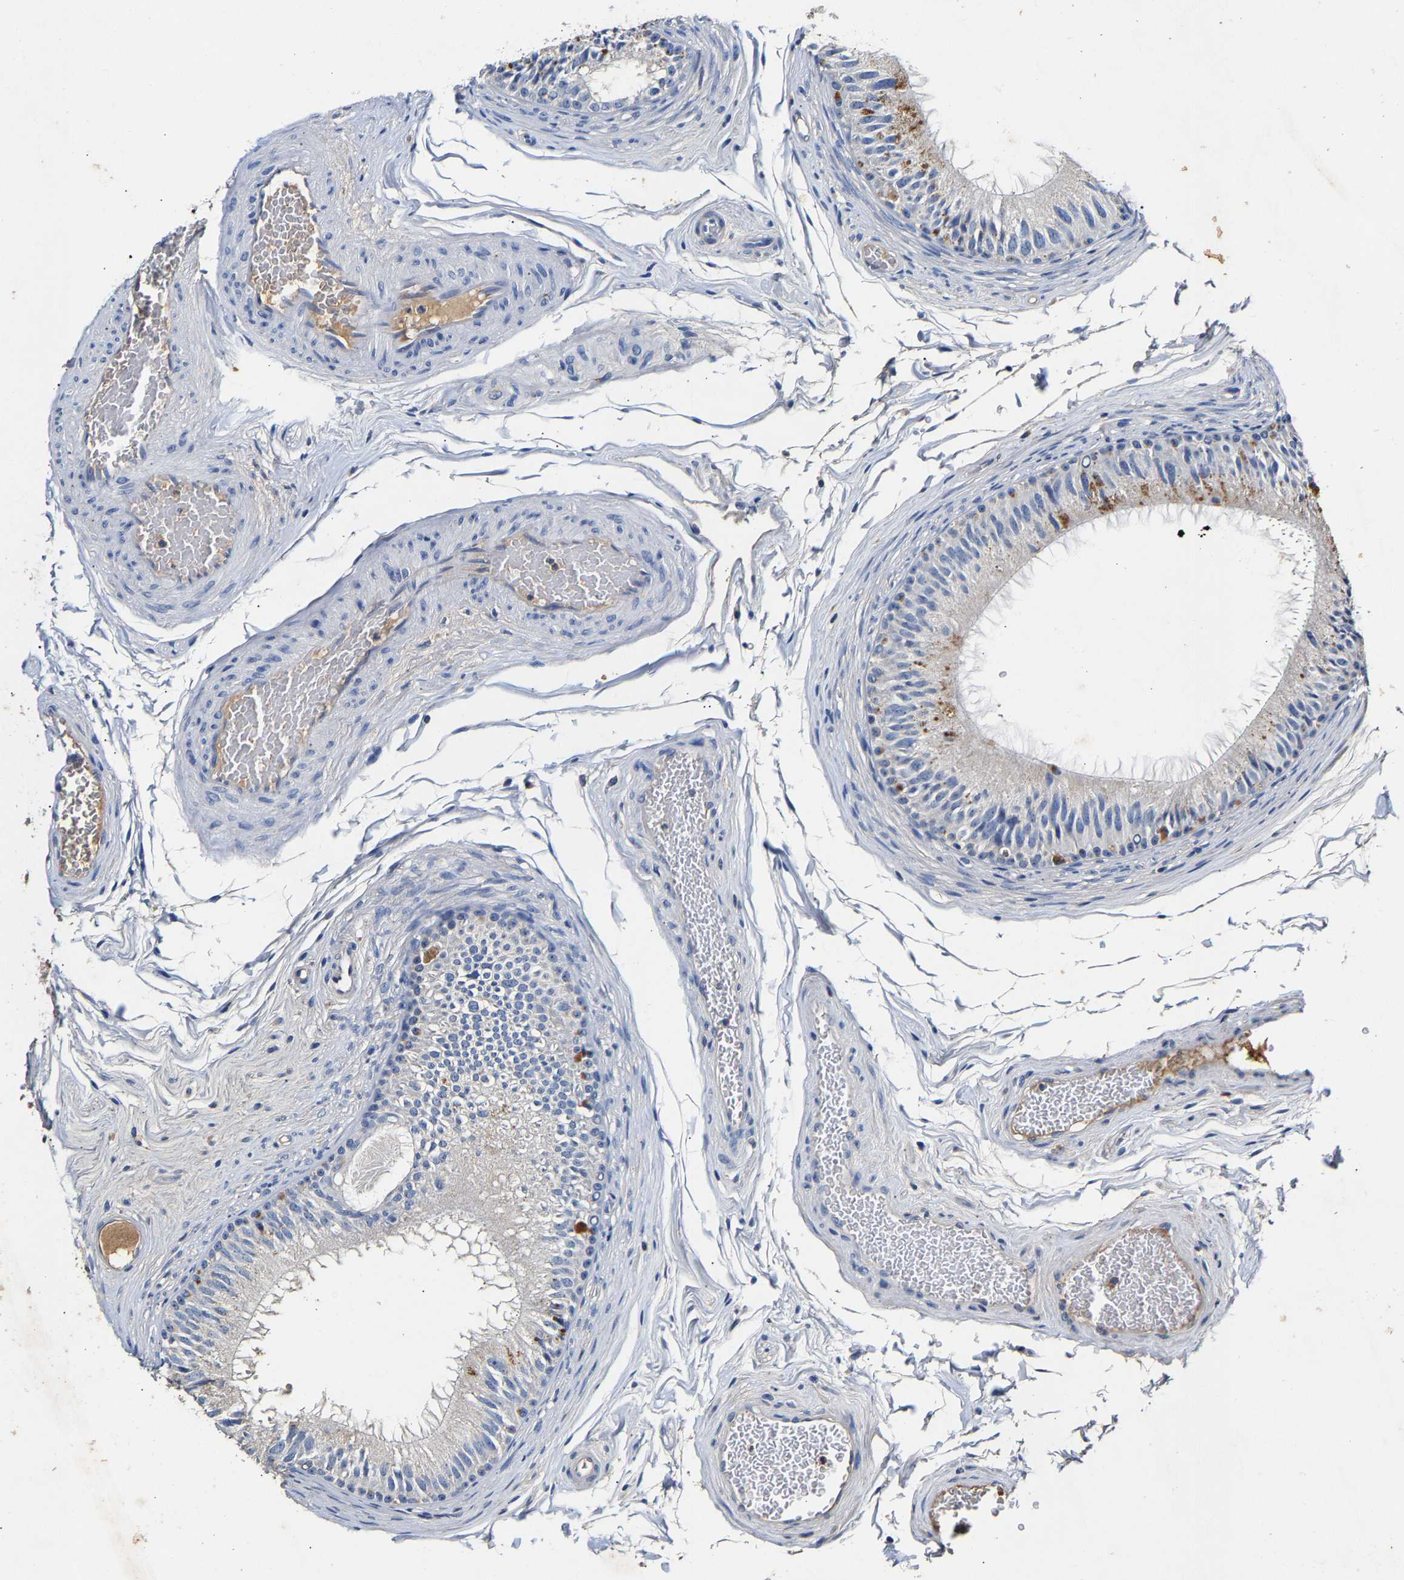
{"staining": {"intensity": "negative", "quantity": "none", "location": "none"}, "tissue": "epididymis", "cell_type": "Glandular cells", "image_type": "normal", "snomed": [{"axis": "morphology", "description": "Normal tissue, NOS"}, {"axis": "topography", "description": "Testis"}, {"axis": "topography", "description": "Epididymis"}], "caption": "An image of epididymis stained for a protein demonstrates no brown staining in glandular cells.", "gene": "SLCO2B1", "patient": {"sex": "male", "age": 36}}